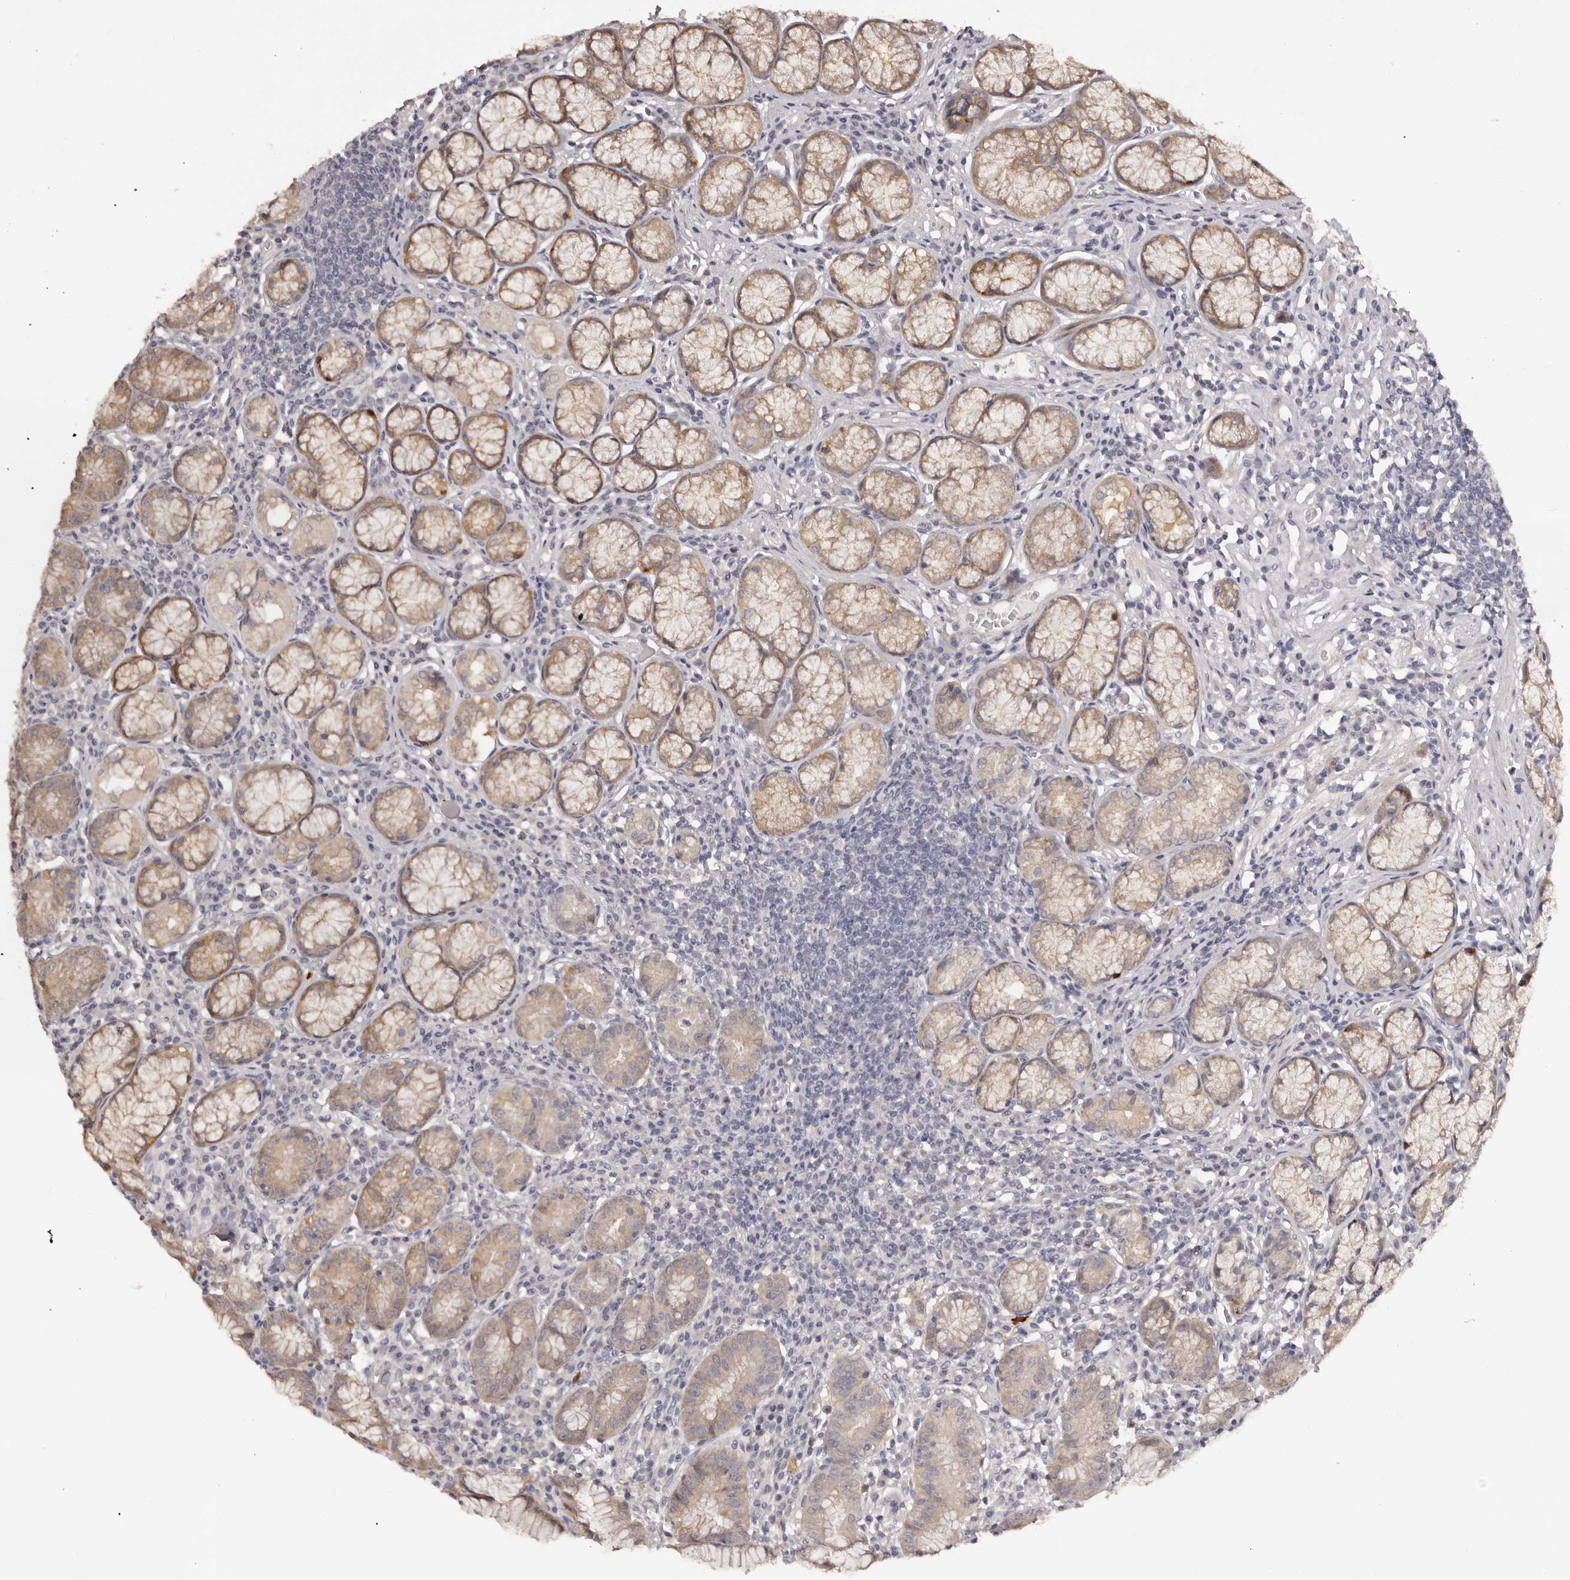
{"staining": {"intensity": "moderate", "quantity": ">75%", "location": "cytoplasmic/membranous"}, "tissue": "stomach", "cell_type": "Glandular cells", "image_type": "normal", "snomed": [{"axis": "morphology", "description": "Normal tissue, NOS"}, {"axis": "topography", "description": "Stomach"}], "caption": "Protein expression analysis of normal human stomach reveals moderate cytoplasmic/membranous expression in about >75% of glandular cells.", "gene": "KCNJ8", "patient": {"sex": "male", "age": 55}}